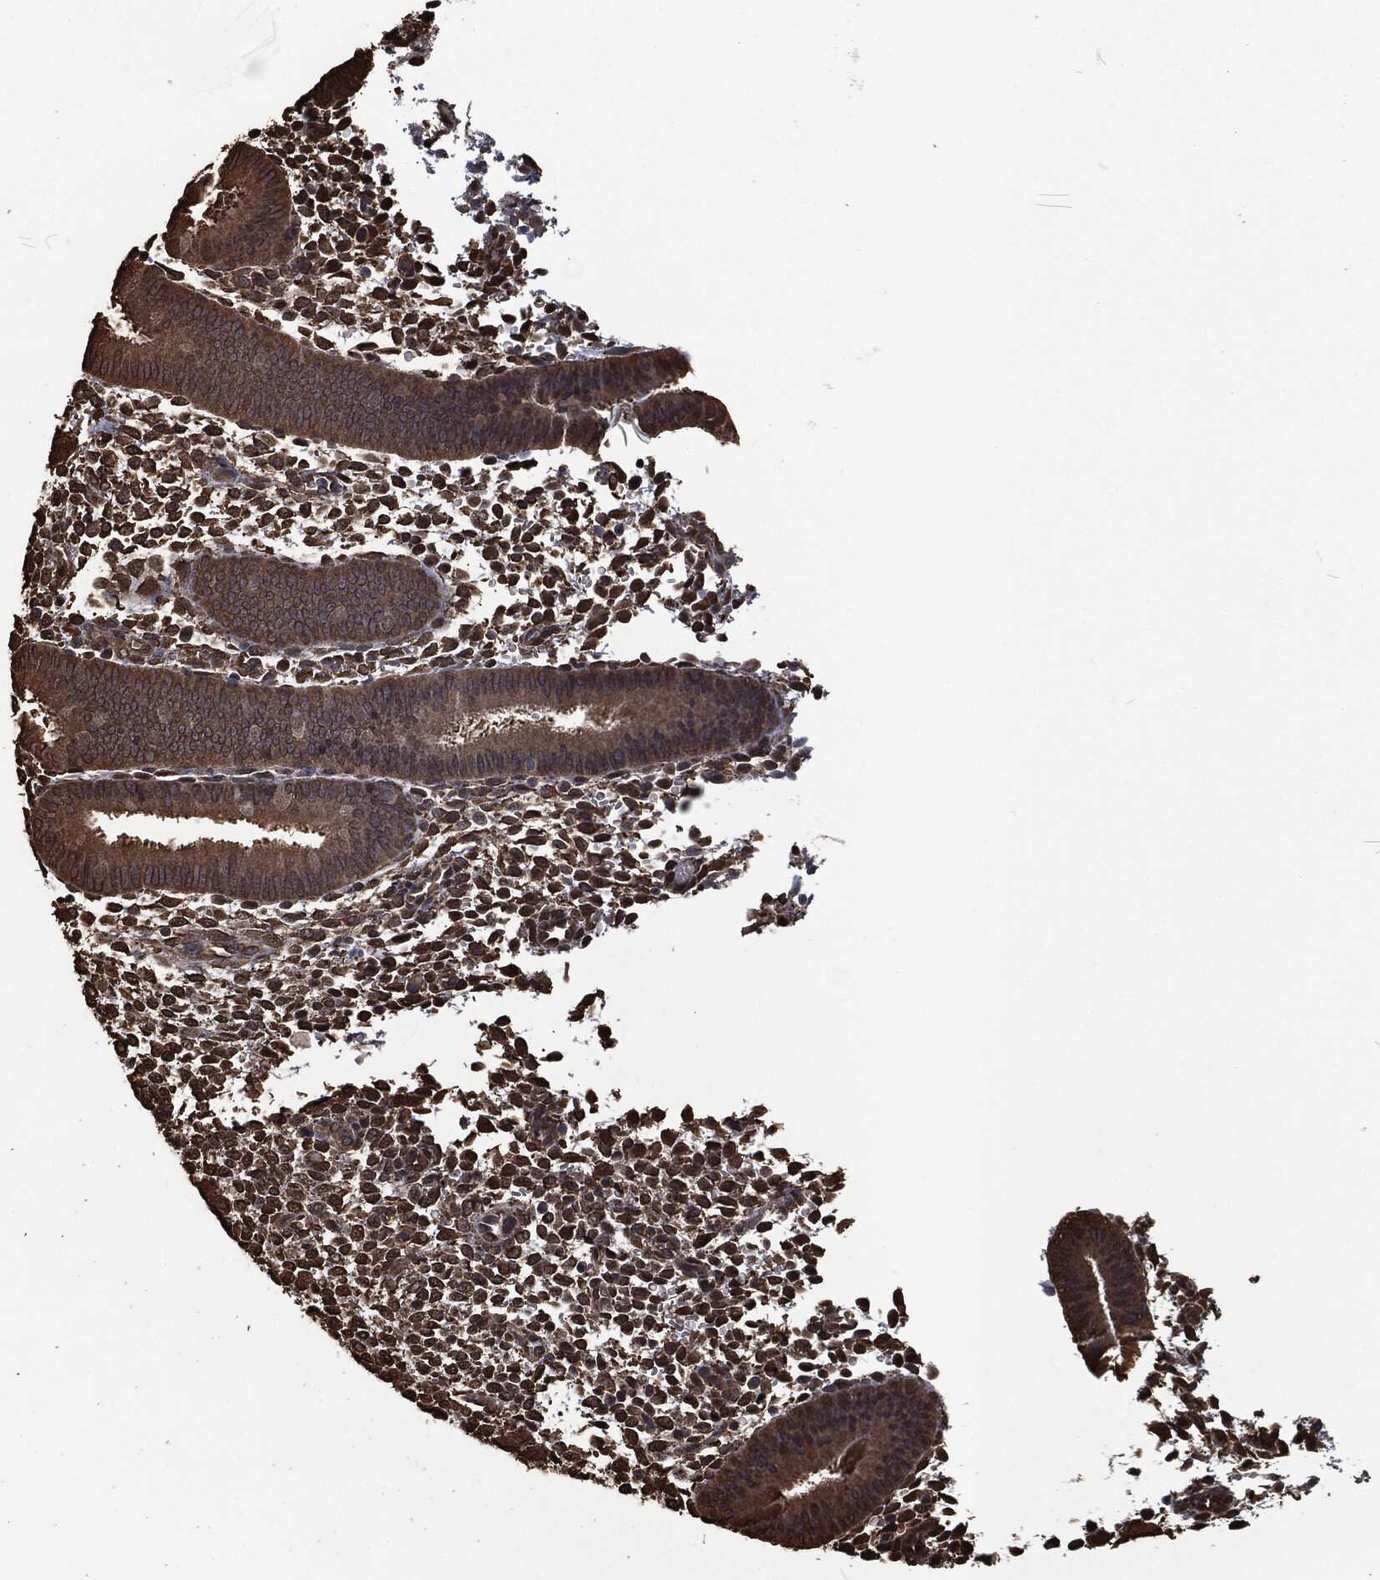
{"staining": {"intensity": "strong", "quantity": "25%-75%", "location": "cytoplasmic/membranous,nuclear"}, "tissue": "endometrium", "cell_type": "Cells in endometrial stroma", "image_type": "normal", "snomed": [{"axis": "morphology", "description": "Normal tissue, NOS"}, {"axis": "topography", "description": "Endometrium"}], "caption": "Approximately 25%-75% of cells in endometrial stroma in unremarkable human endometrium display strong cytoplasmic/membranous,nuclear protein positivity as visualized by brown immunohistochemical staining.", "gene": "PRDX4", "patient": {"sex": "female", "age": 39}}